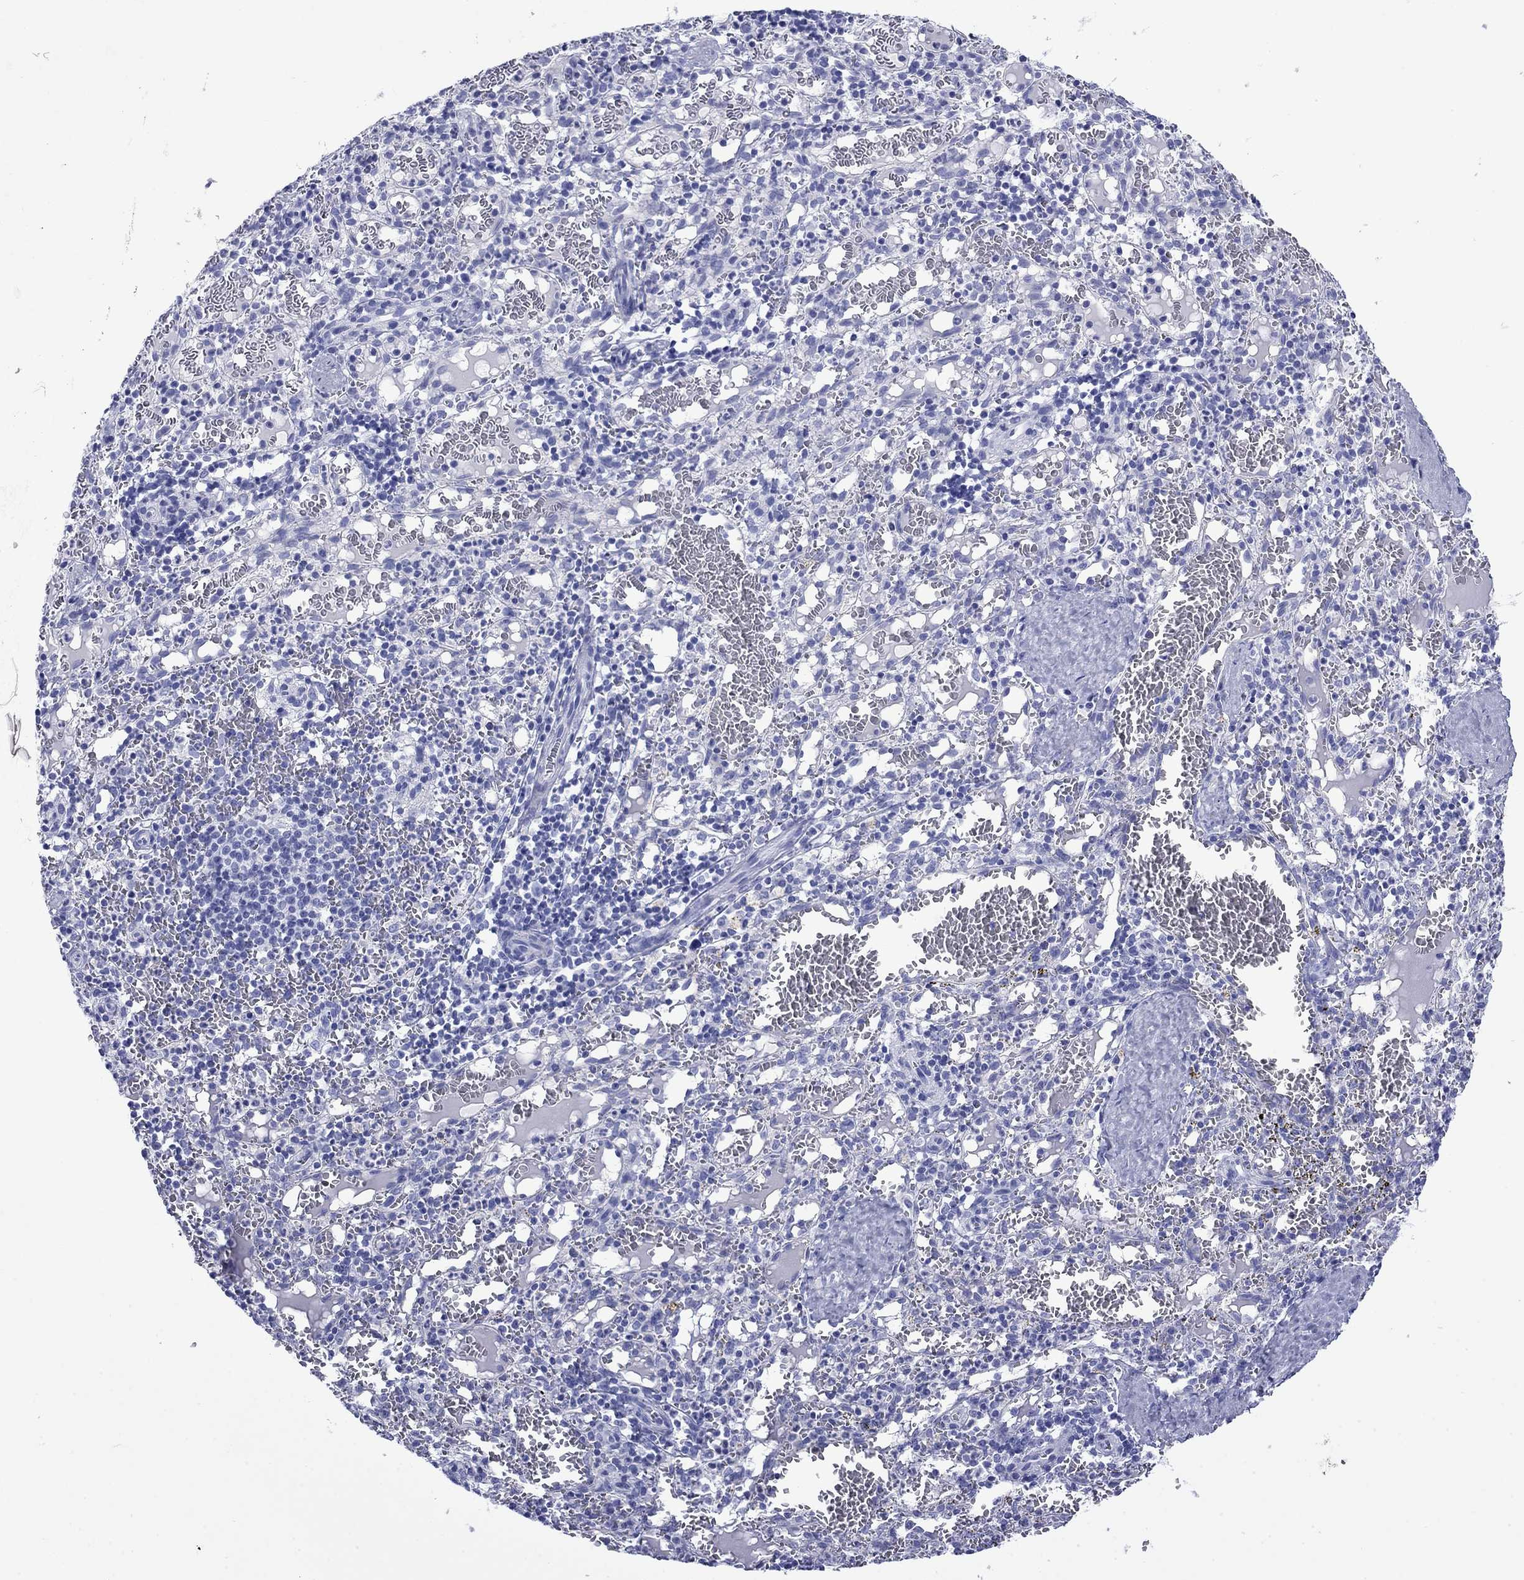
{"staining": {"intensity": "negative", "quantity": "none", "location": "none"}, "tissue": "spleen", "cell_type": "Cells in red pulp", "image_type": "normal", "snomed": [{"axis": "morphology", "description": "Normal tissue, NOS"}, {"axis": "topography", "description": "Spleen"}], "caption": "An IHC image of unremarkable spleen is shown. There is no staining in cells in red pulp of spleen. Brightfield microscopy of immunohistochemistry (IHC) stained with DAB (brown) and hematoxylin (blue), captured at high magnification.", "gene": "GIP", "patient": {"sex": "male", "age": 11}}